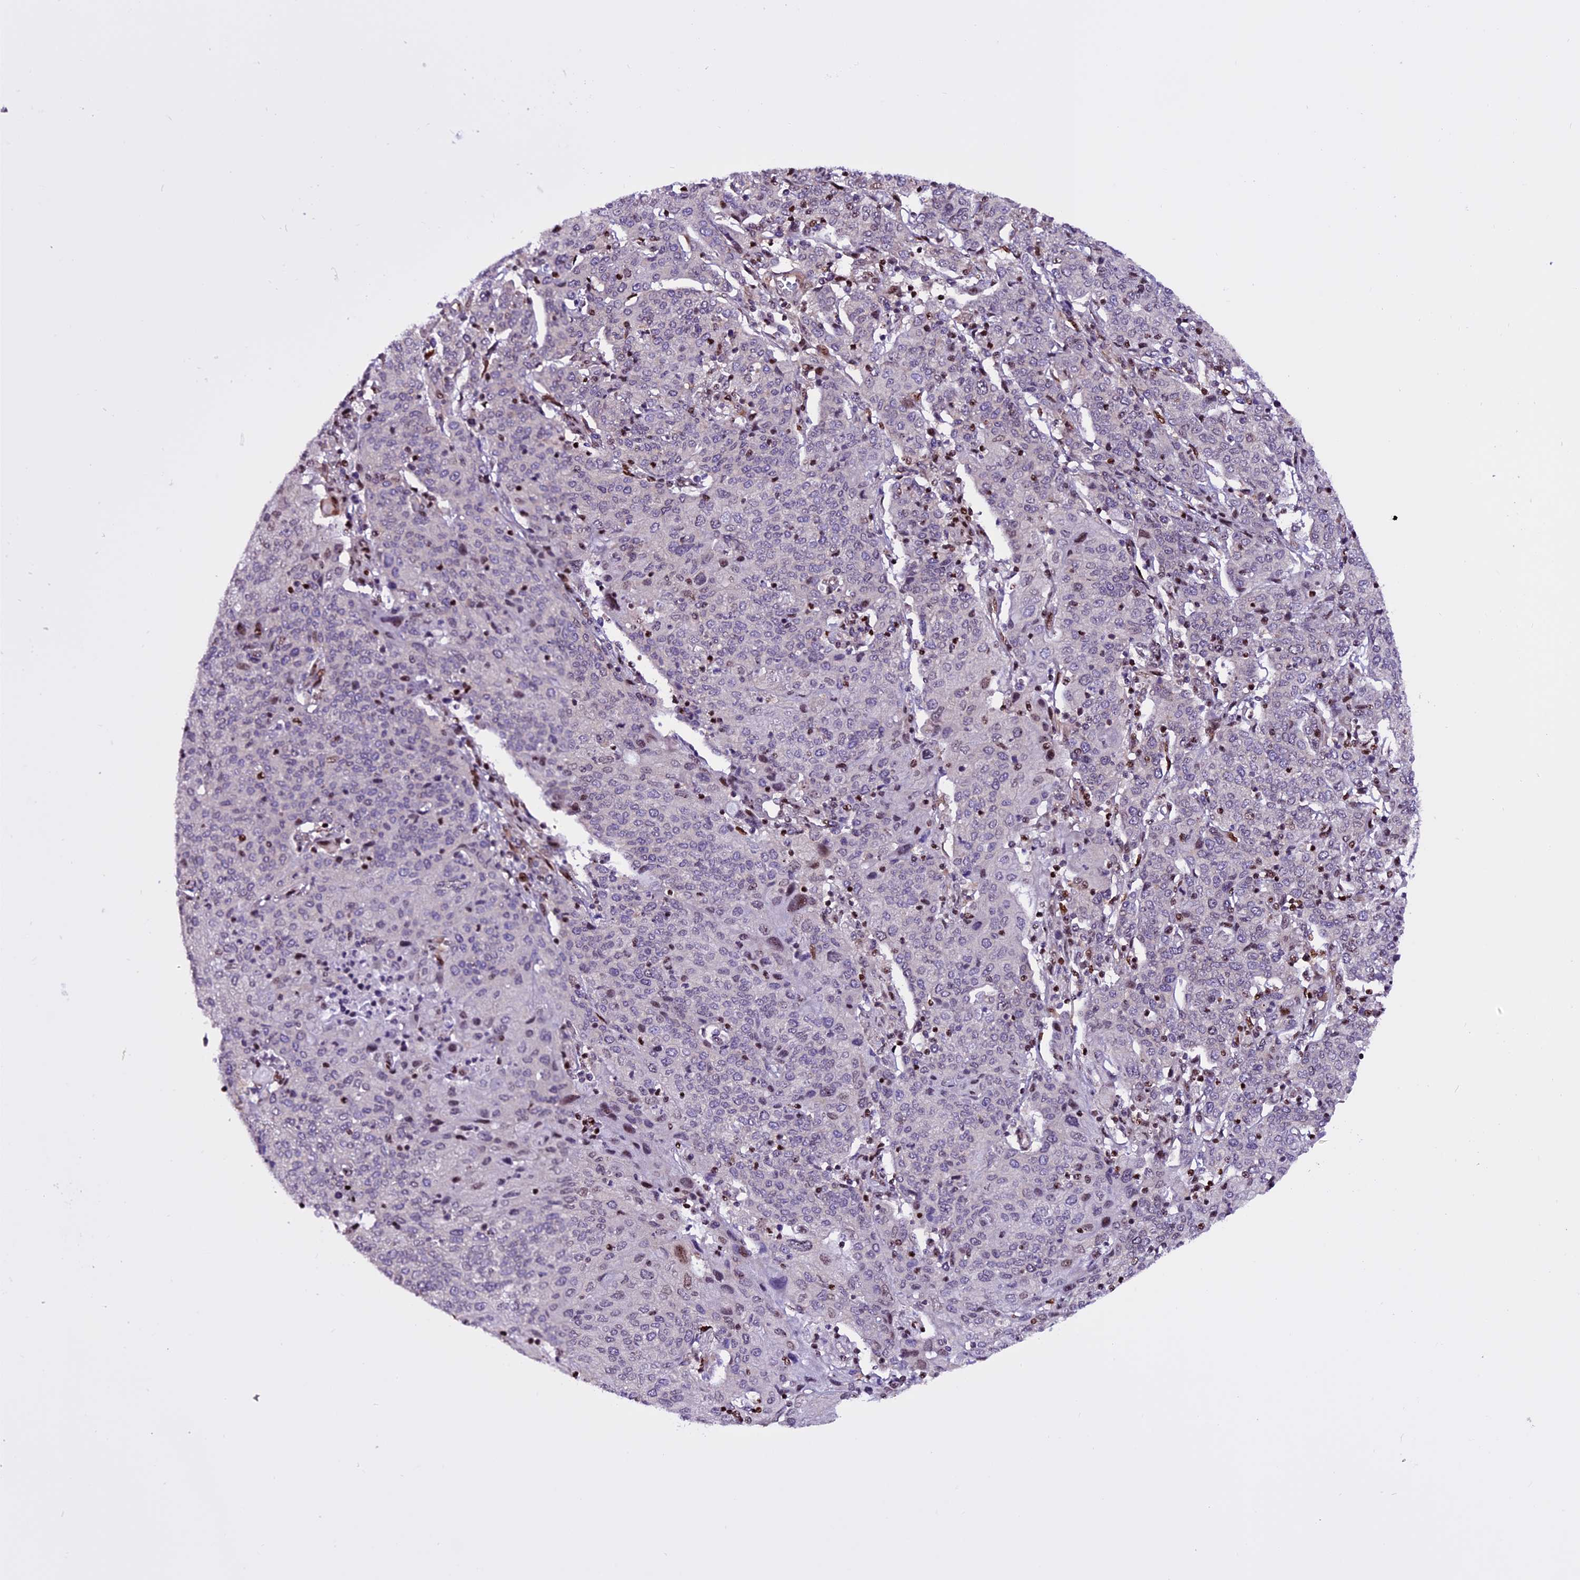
{"staining": {"intensity": "negative", "quantity": "none", "location": "none"}, "tissue": "cervical cancer", "cell_type": "Tumor cells", "image_type": "cancer", "snomed": [{"axis": "morphology", "description": "Squamous cell carcinoma, NOS"}, {"axis": "topography", "description": "Cervix"}], "caption": "High magnification brightfield microscopy of squamous cell carcinoma (cervical) stained with DAB (brown) and counterstained with hematoxylin (blue): tumor cells show no significant expression.", "gene": "RINL", "patient": {"sex": "female", "age": 67}}